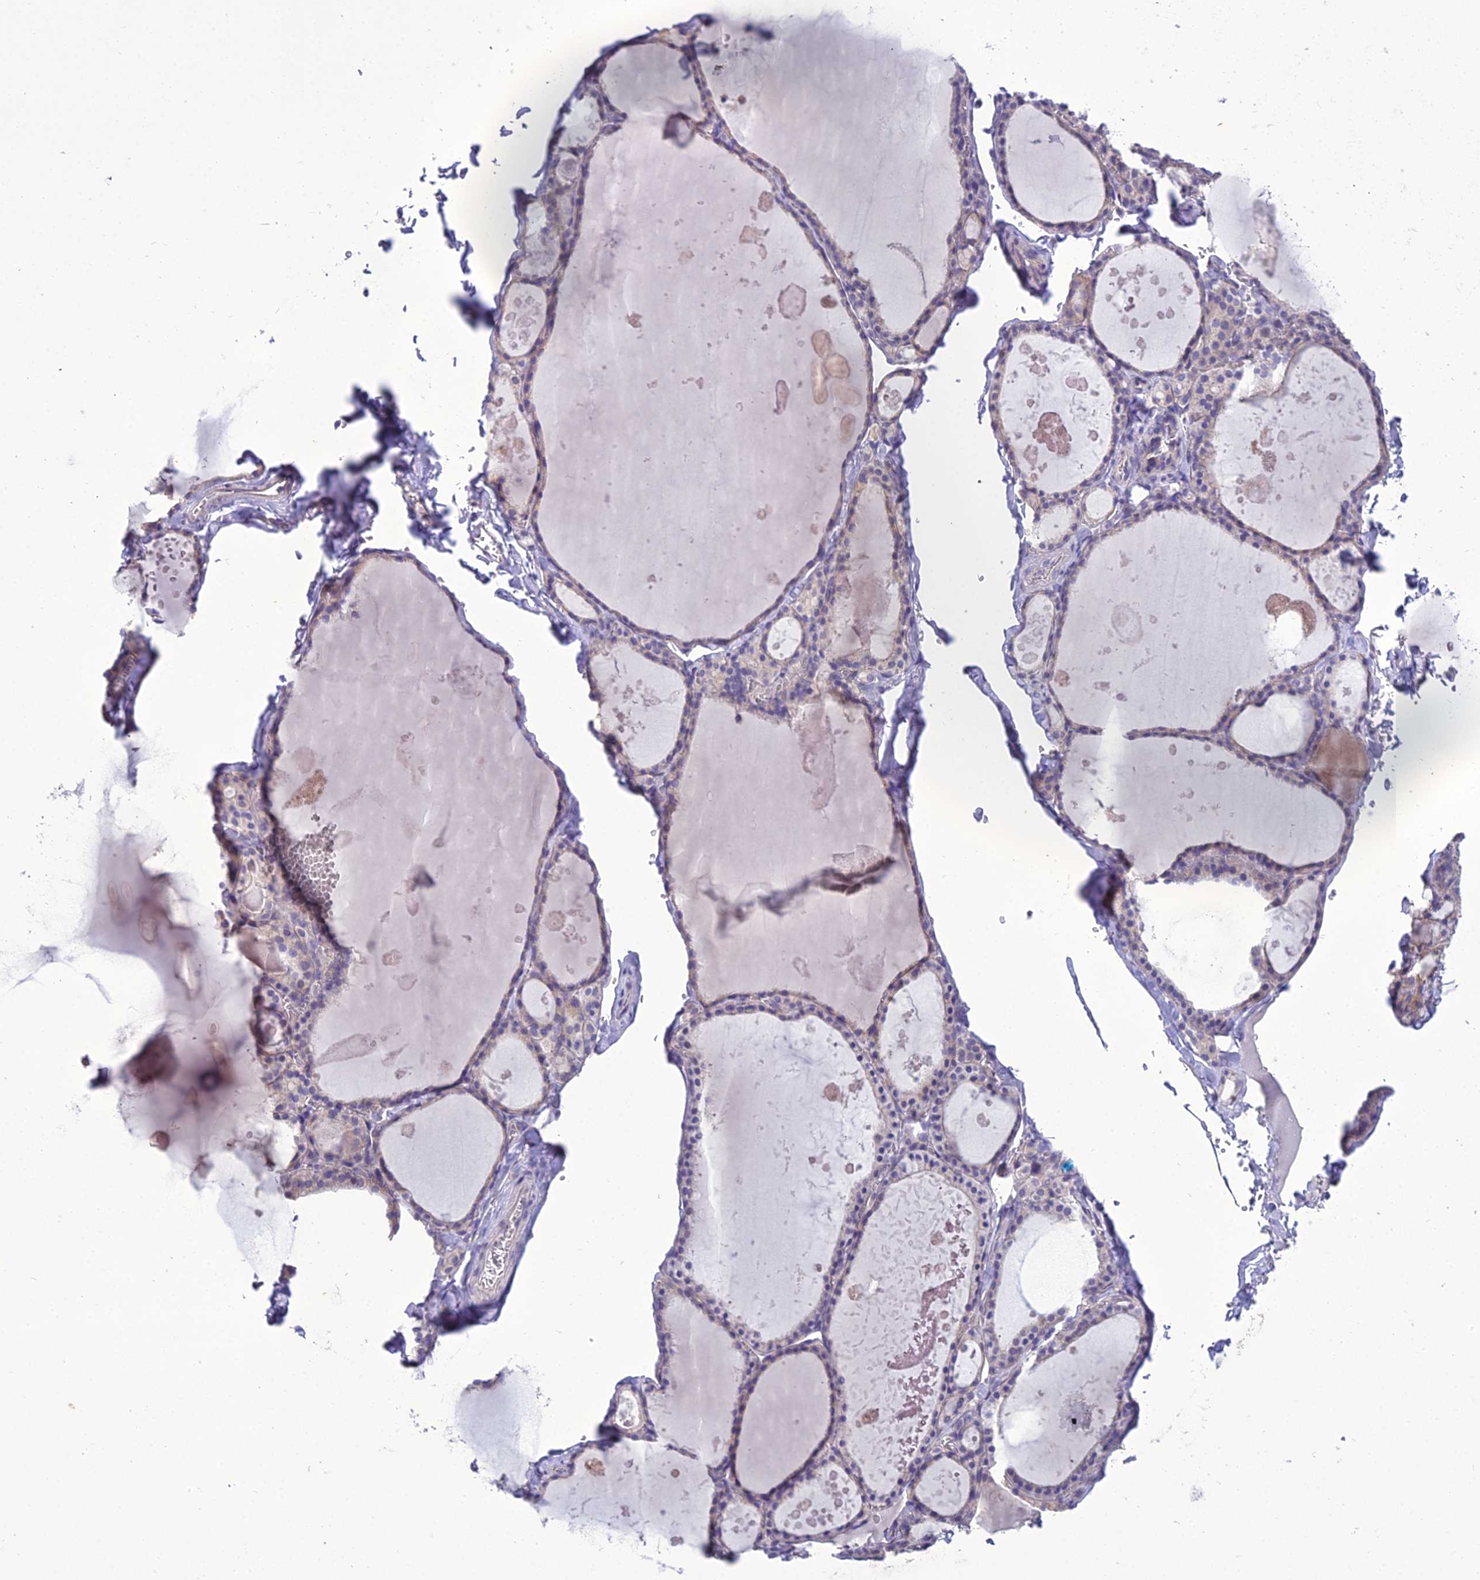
{"staining": {"intensity": "weak", "quantity": "<25%", "location": "cytoplasmic/membranous"}, "tissue": "thyroid gland", "cell_type": "Glandular cells", "image_type": "normal", "snomed": [{"axis": "morphology", "description": "Normal tissue, NOS"}, {"axis": "topography", "description": "Thyroid gland"}], "caption": "Glandular cells show no significant protein staining in benign thyroid gland. (DAB immunohistochemistry visualized using brightfield microscopy, high magnification).", "gene": "SCRT1", "patient": {"sex": "male", "age": 56}}